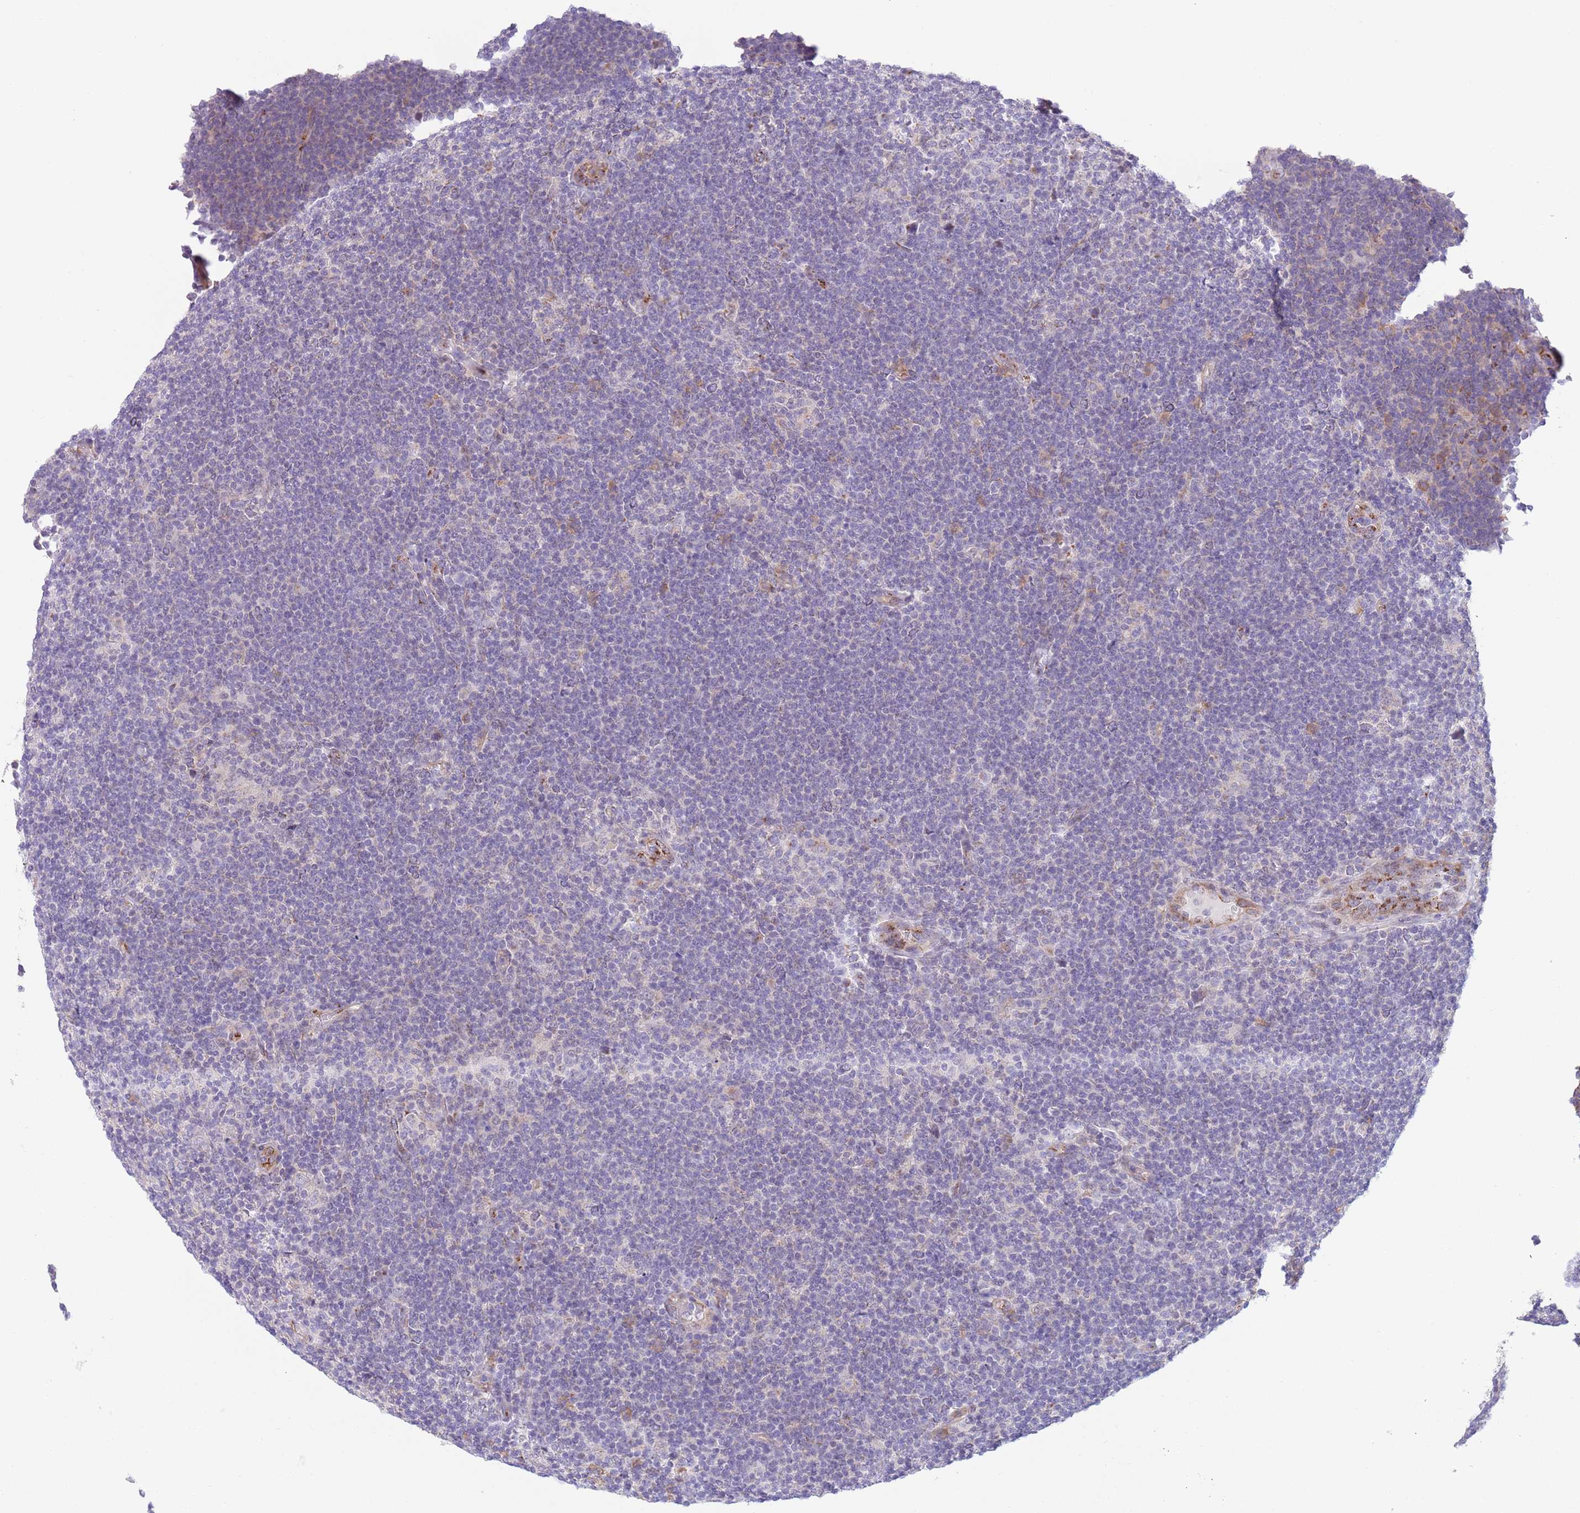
{"staining": {"intensity": "negative", "quantity": "none", "location": "none"}, "tissue": "lymphoma", "cell_type": "Tumor cells", "image_type": "cancer", "snomed": [{"axis": "morphology", "description": "Hodgkin's disease, NOS"}, {"axis": "topography", "description": "Lymph node"}], "caption": "High magnification brightfield microscopy of Hodgkin's disease stained with DAB (brown) and counterstained with hematoxylin (blue): tumor cells show no significant staining. The staining is performed using DAB (3,3'-diaminobenzidine) brown chromogen with nuclei counter-stained in using hematoxylin.", "gene": "C20orf96", "patient": {"sex": "female", "age": 57}}